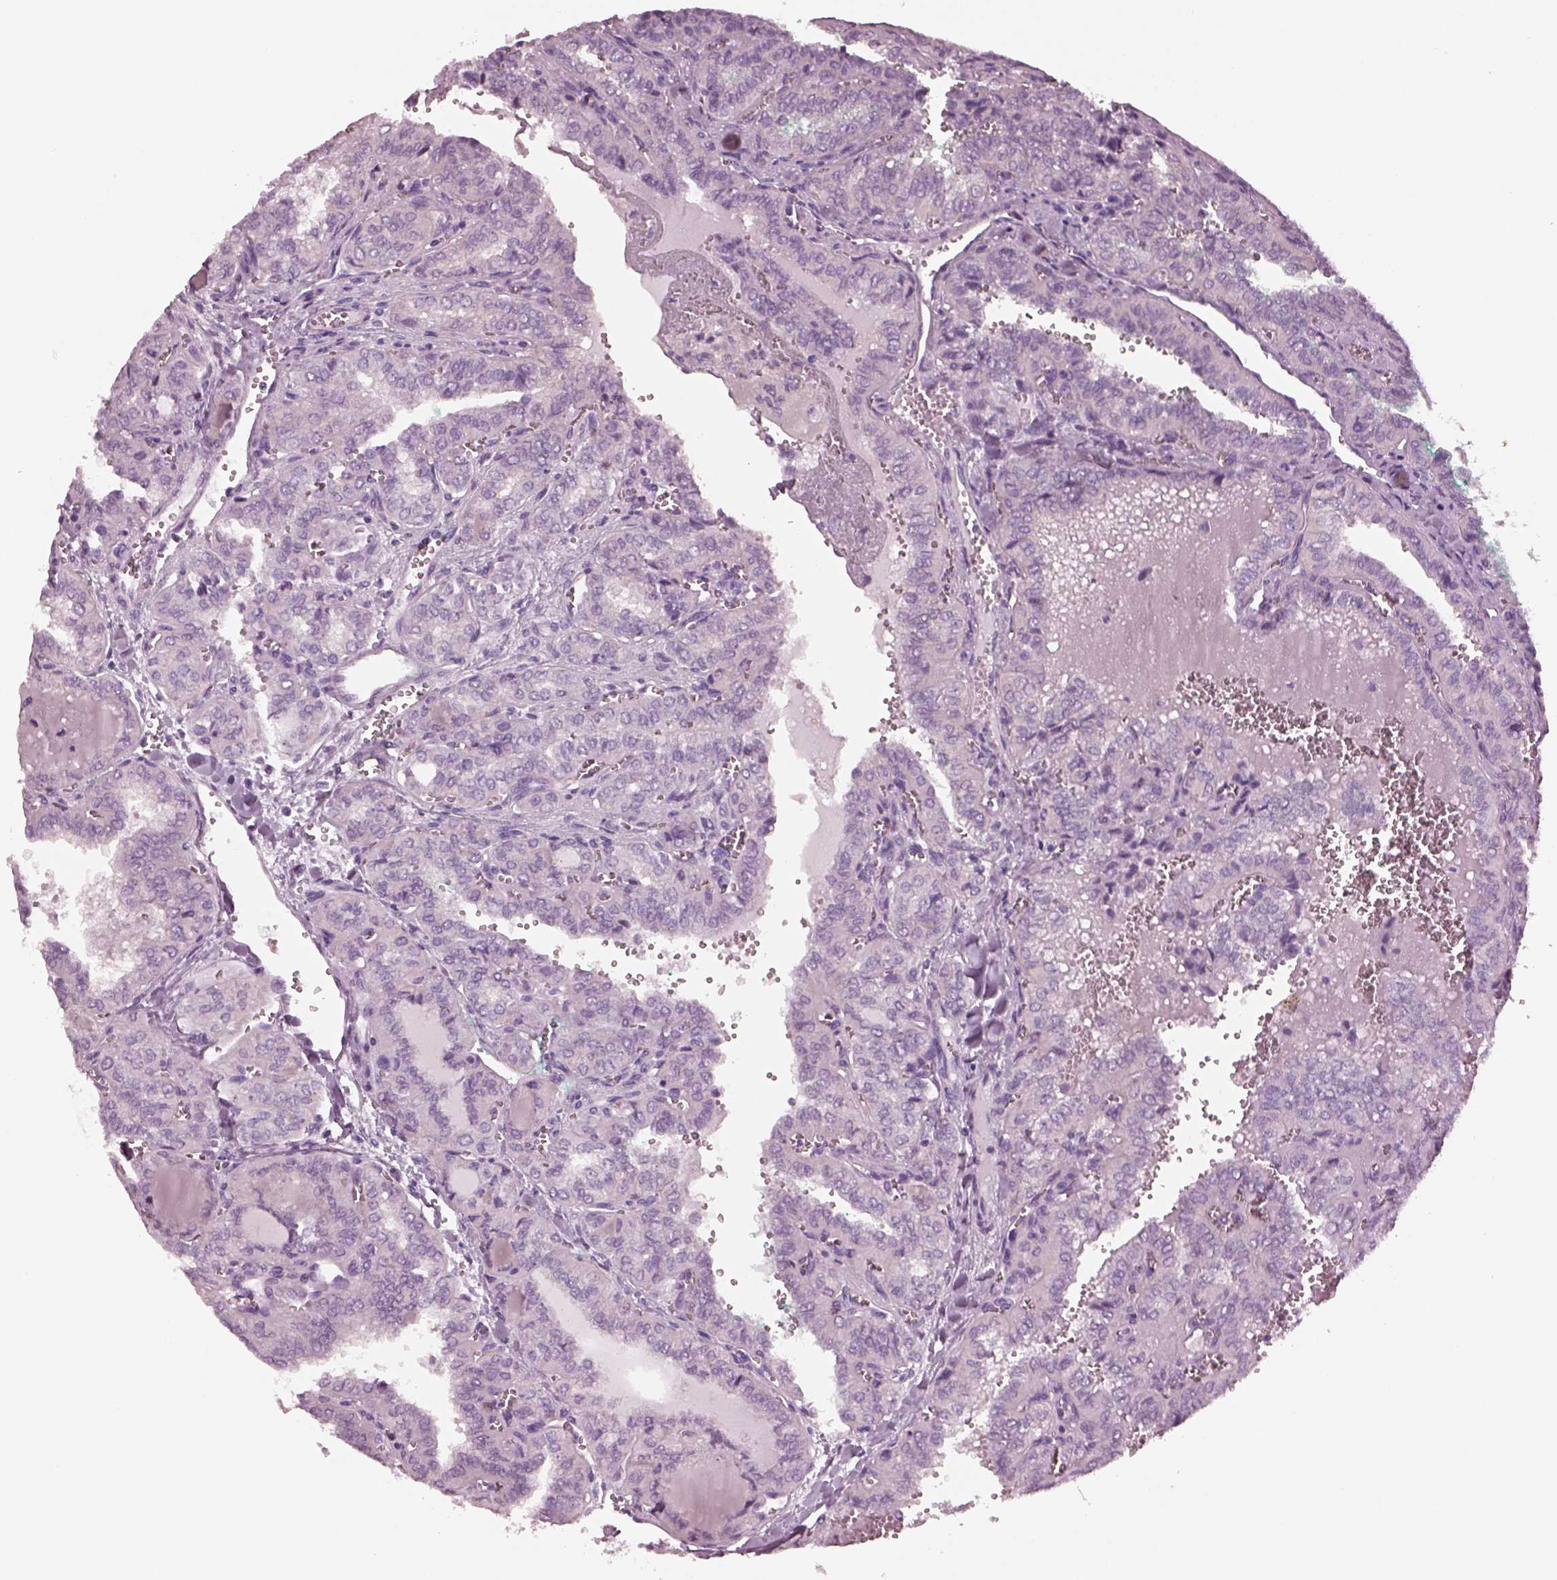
{"staining": {"intensity": "negative", "quantity": "none", "location": "none"}, "tissue": "thyroid cancer", "cell_type": "Tumor cells", "image_type": "cancer", "snomed": [{"axis": "morphology", "description": "Papillary adenocarcinoma, NOS"}, {"axis": "topography", "description": "Thyroid gland"}], "caption": "An image of papillary adenocarcinoma (thyroid) stained for a protein displays no brown staining in tumor cells.", "gene": "SHTN1", "patient": {"sex": "female", "age": 41}}